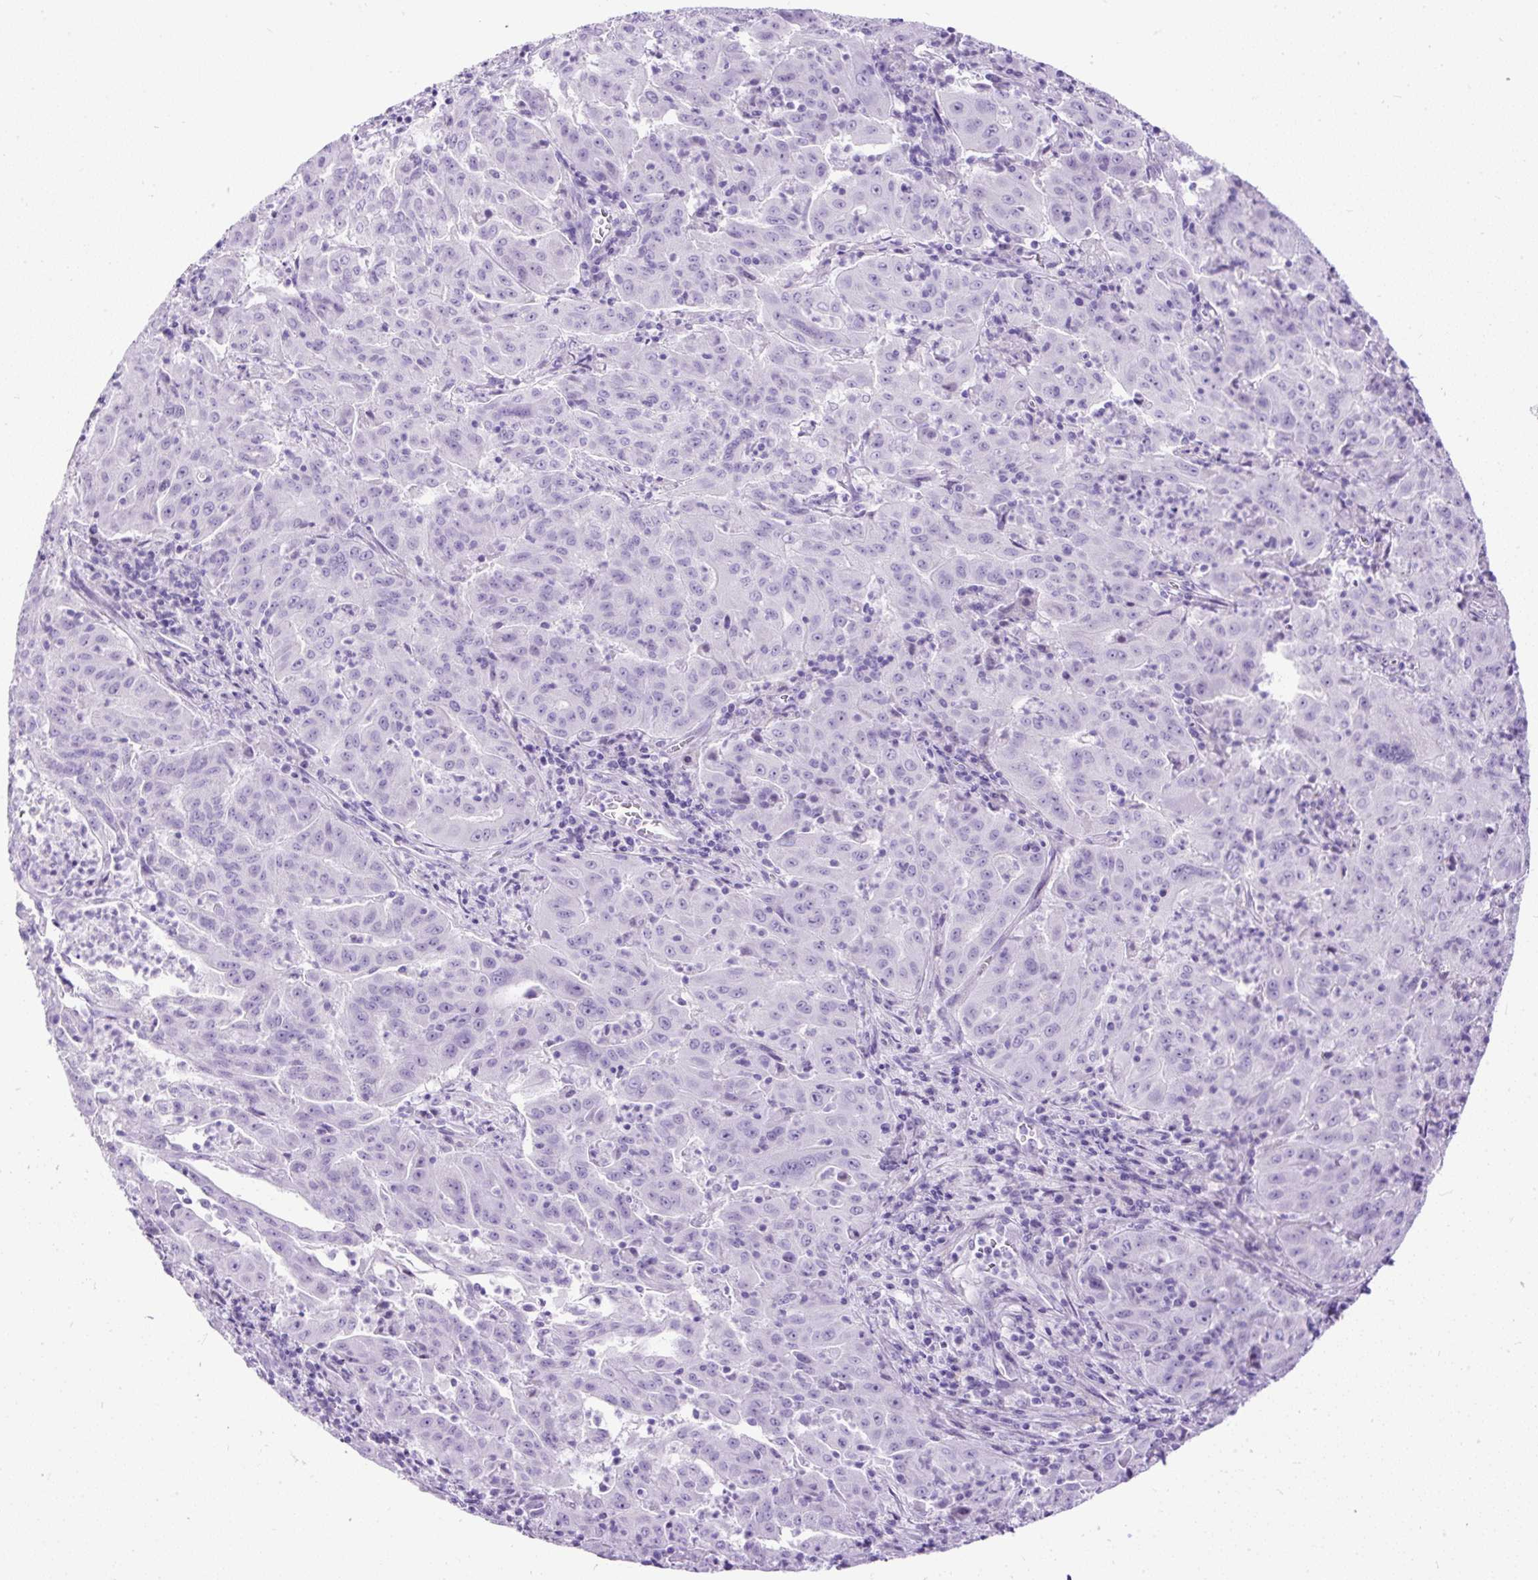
{"staining": {"intensity": "negative", "quantity": "none", "location": "none"}, "tissue": "pancreatic cancer", "cell_type": "Tumor cells", "image_type": "cancer", "snomed": [{"axis": "morphology", "description": "Adenocarcinoma, NOS"}, {"axis": "topography", "description": "Pancreas"}], "caption": "IHC micrograph of neoplastic tissue: pancreatic cancer (adenocarcinoma) stained with DAB exhibits no significant protein staining in tumor cells.", "gene": "PDIA2", "patient": {"sex": "male", "age": 63}}